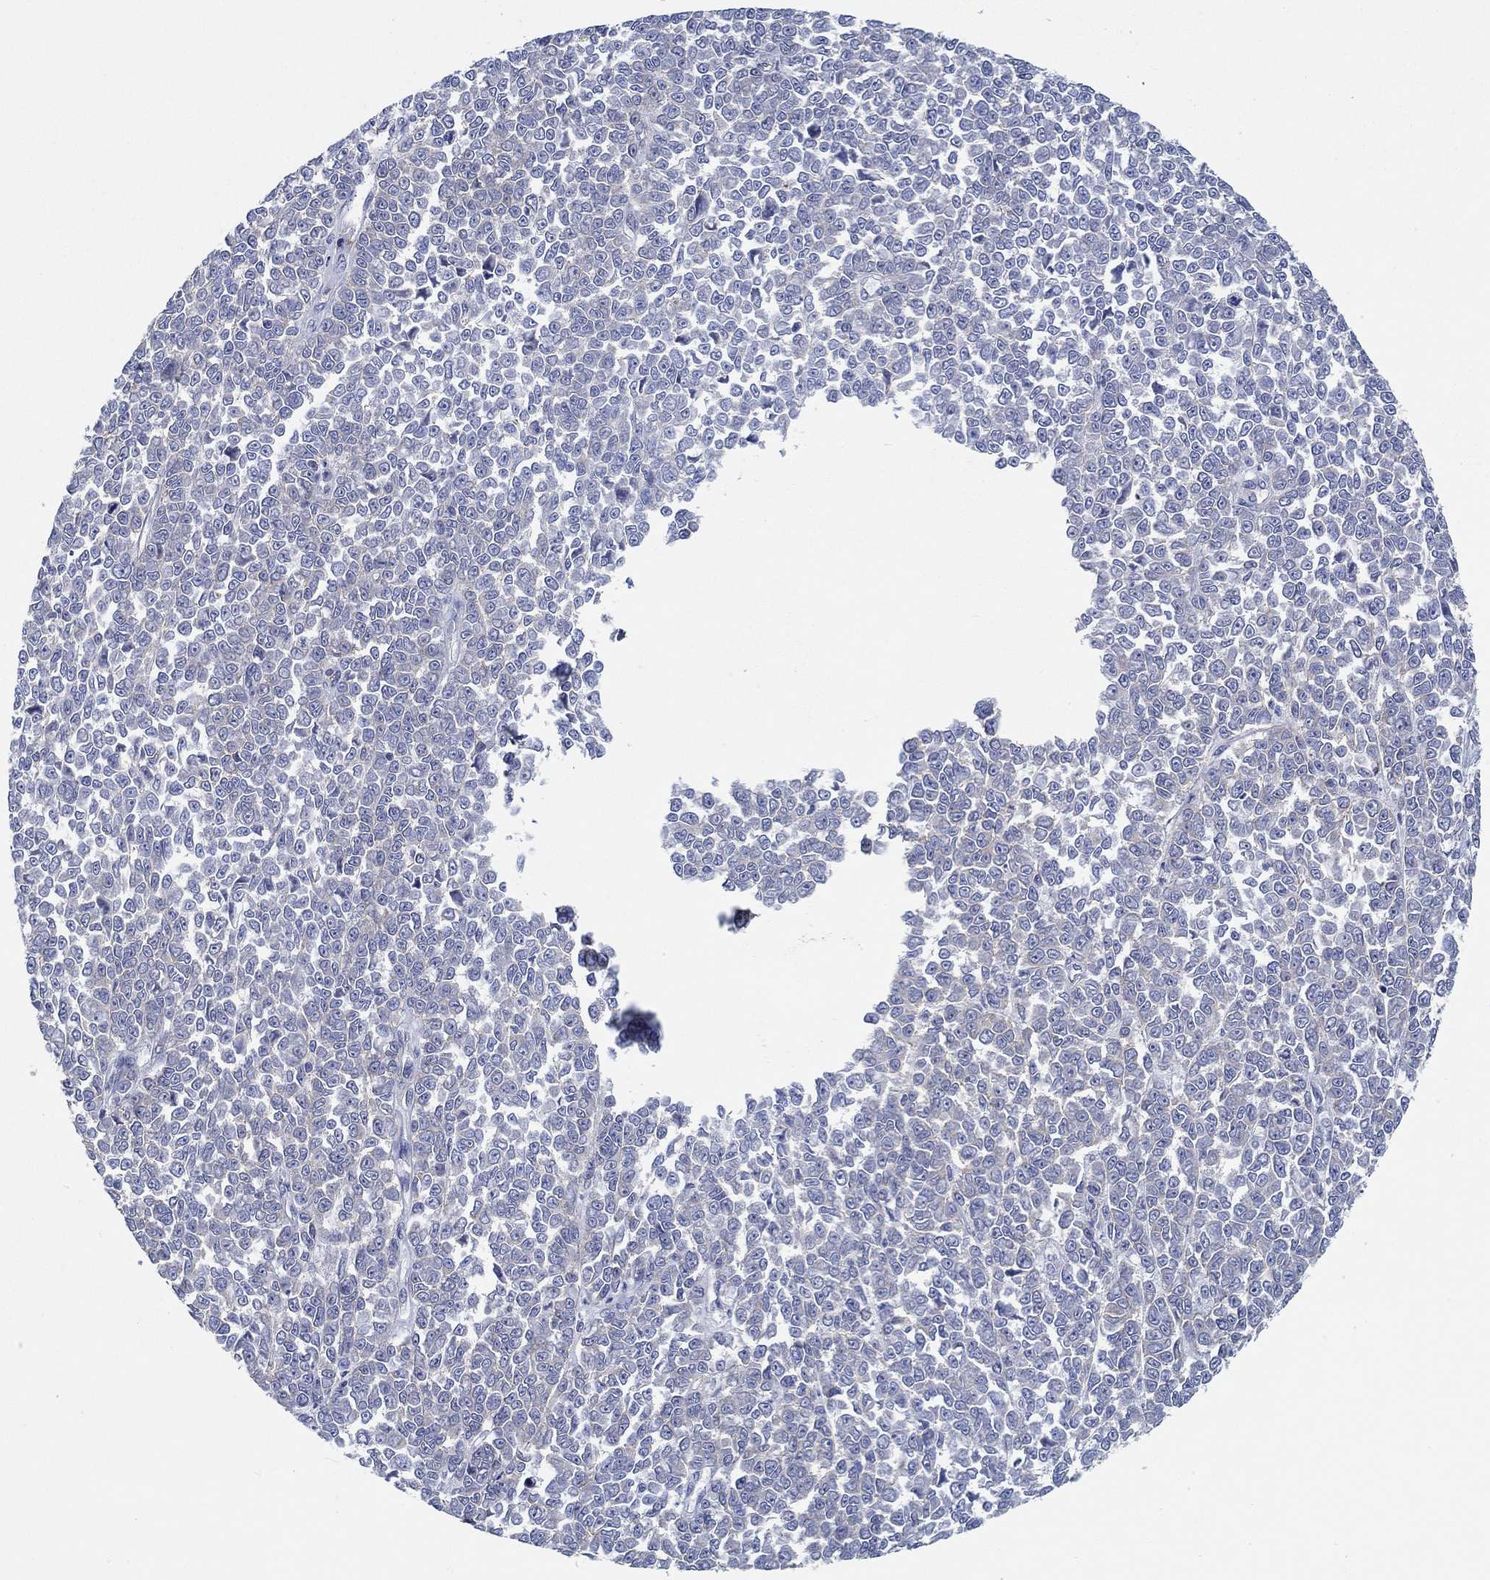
{"staining": {"intensity": "negative", "quantity": "none", "location": "none"}, "tissue": "melanoma", "cell_type": "Tumor cells", "image_type": "cancer", "snomed": [{"axis": "morphology", "description": "Malignant melanoma, NOS"}, {"axis": "topography", "description": "Skin"}], "caption": "Tumor cells are negative for protein expression in human melanoma.", "gene": "BBOF1", "patient": {"sex": "female", "age": 95}}